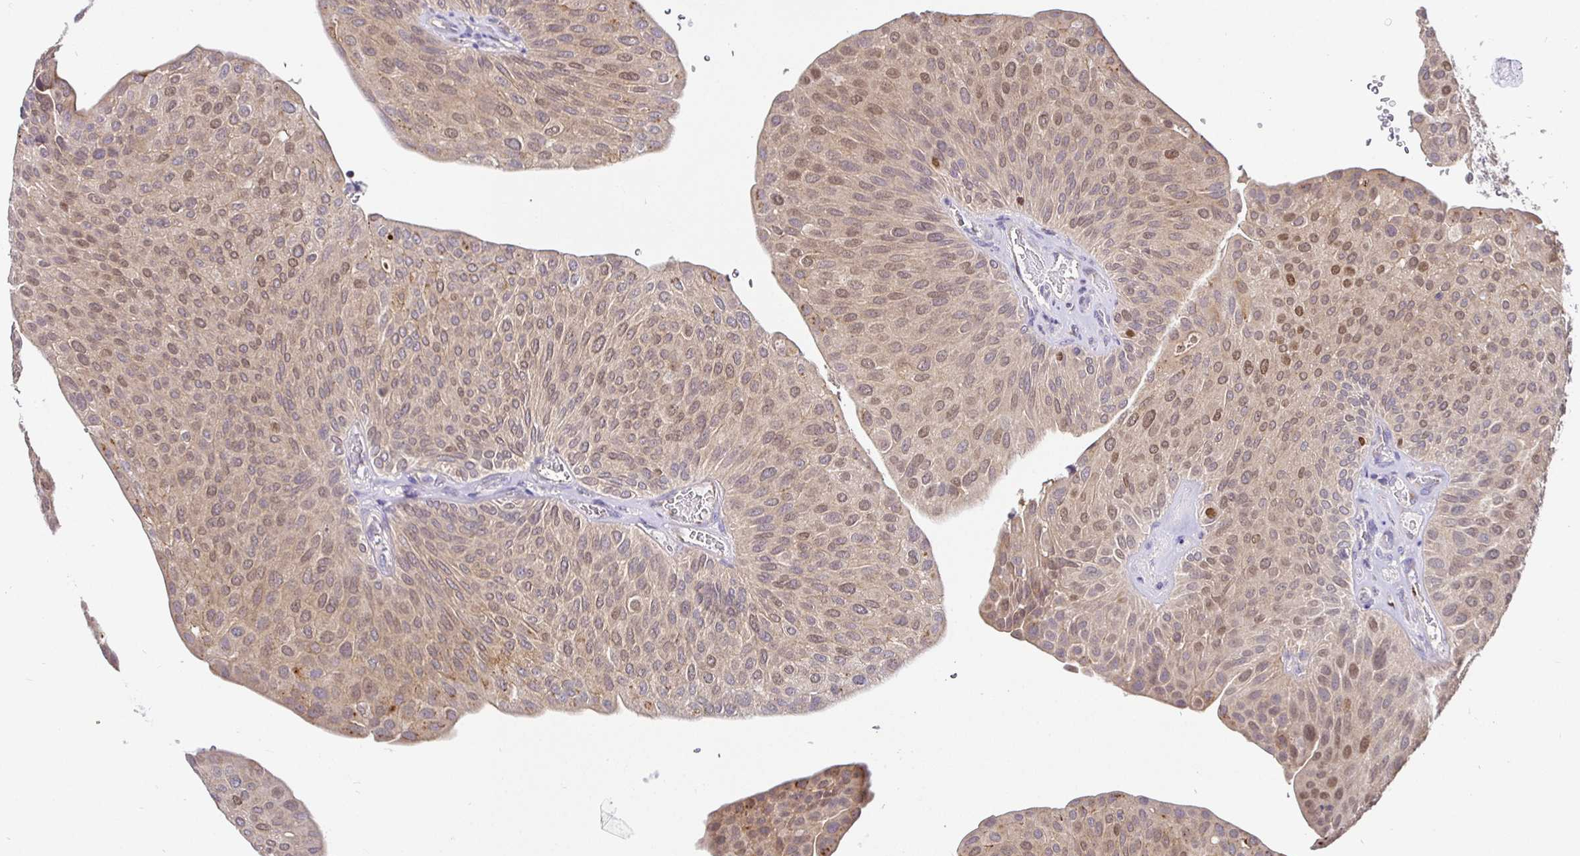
{"staining": {"intensity": "weak", "quantity": "25%-75%", "location": "nuclear"}, "tissue": "urothelial cancer", "cell_type": "Tumor cells", "image_type": "cancer", "snomed": [{"axis": "morphology", "description": "Urothelial carcinoma, NOS"}, {"axis": "topography", "description": "Urinary bladder"}], "caption": "High-magnification brightfield microscopy of transitional cell carcinoma stained with DAB (brown) and counterstained with hematoxylin (blue). tumor cells exhibit weak nuclear expression is seen in about25%-75% of cells.", "gene": "SATB1", "patient": {"sex": "male", "age": 67}}